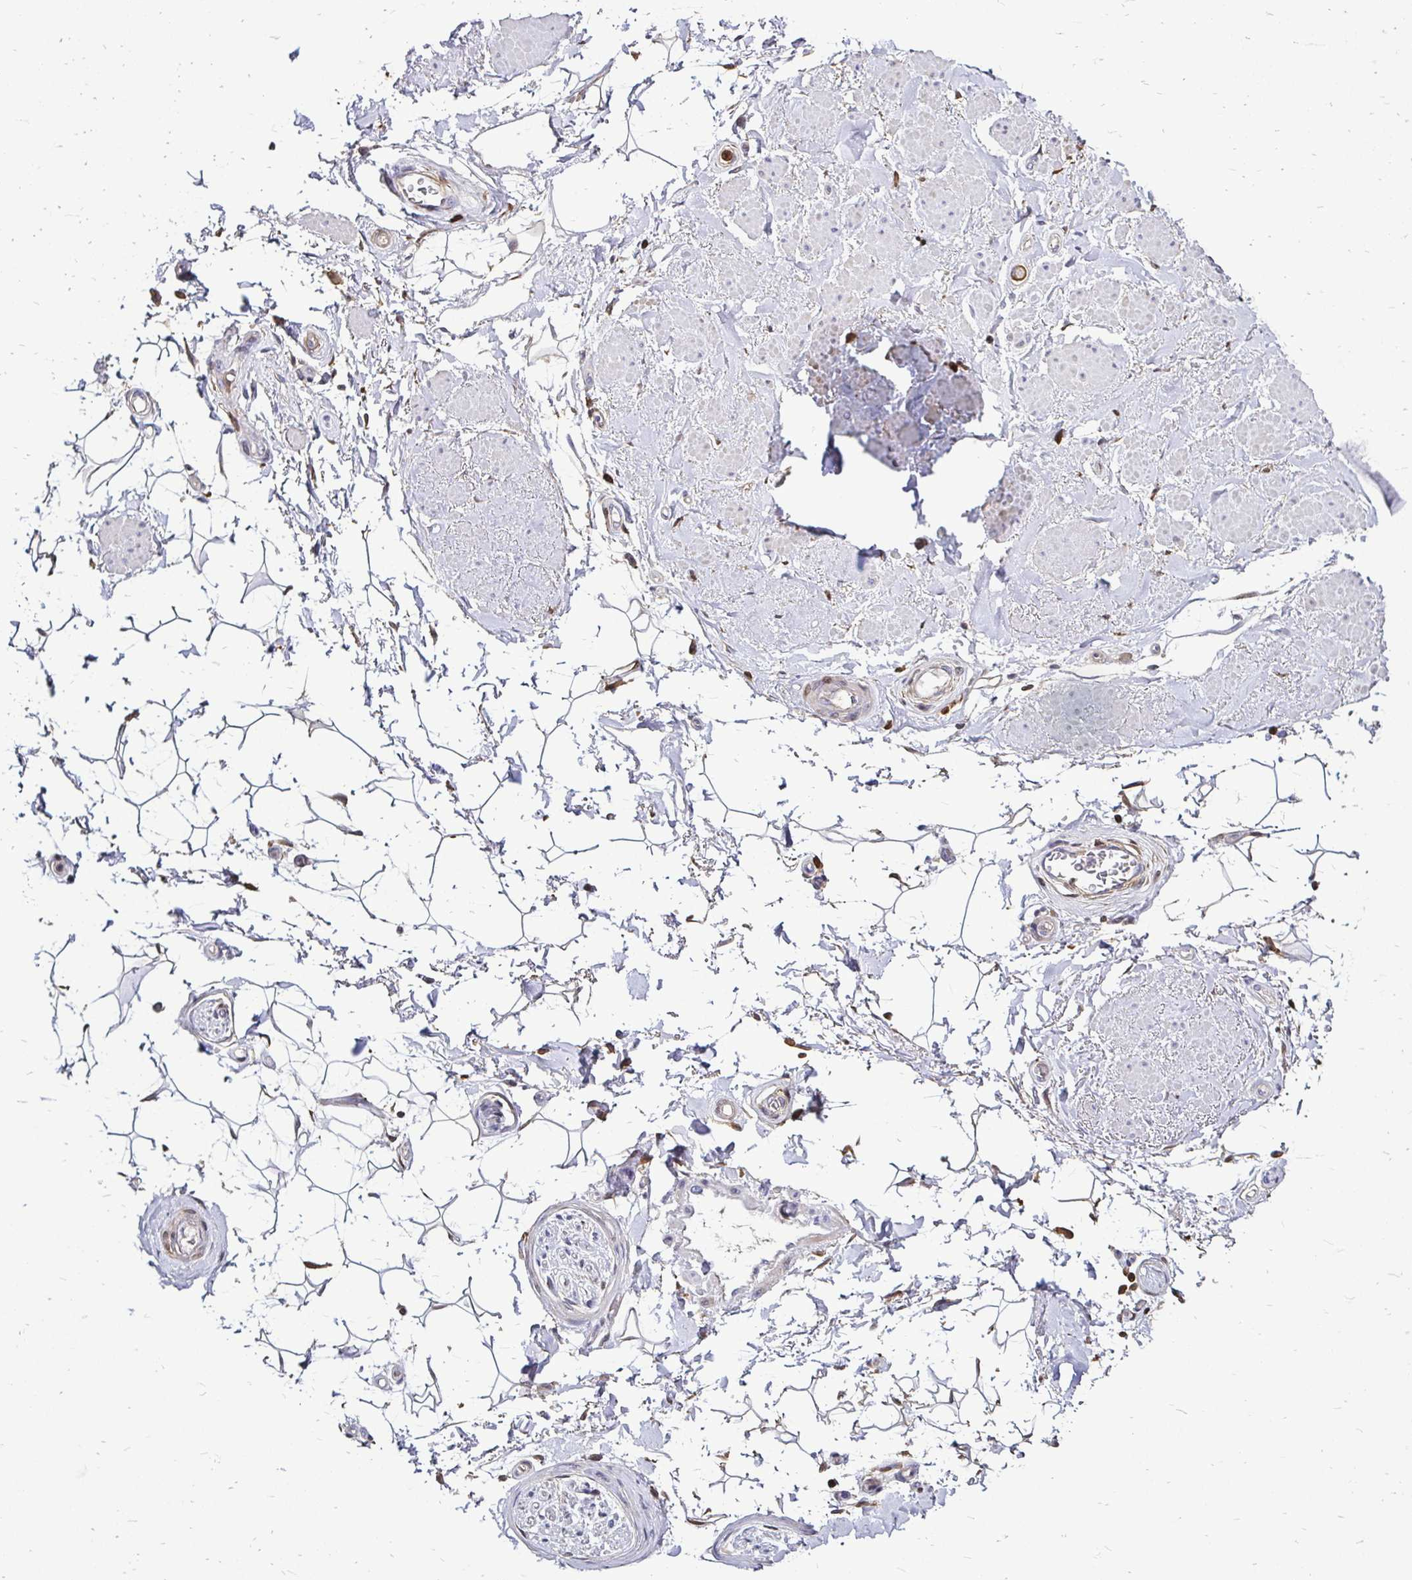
{"staining": {"intensity": "moderate", "quantity": "25%-75%", "location": "cytoplasmic/membranous"}, "tissue": "adipose tissue", "cell_type": "Adipocytes", "image_type": "normal", "snomed": [{"axis": "morphology", "description": "Normal tissue, NOS"}, {"axis": "topography", "description": "Anal"}, {"axis": "topography", "description": "Peripheral nerve tissue"}], "caption": "Immunohistochemistry (IHC) of normal adipose tissue displays medium levels of moderate cytoplasmic/membranous positivity in approximately 25%-75% of adipocytes.", "gene": "ZFP1", "patient": {"sex": "male", "age": 51}}